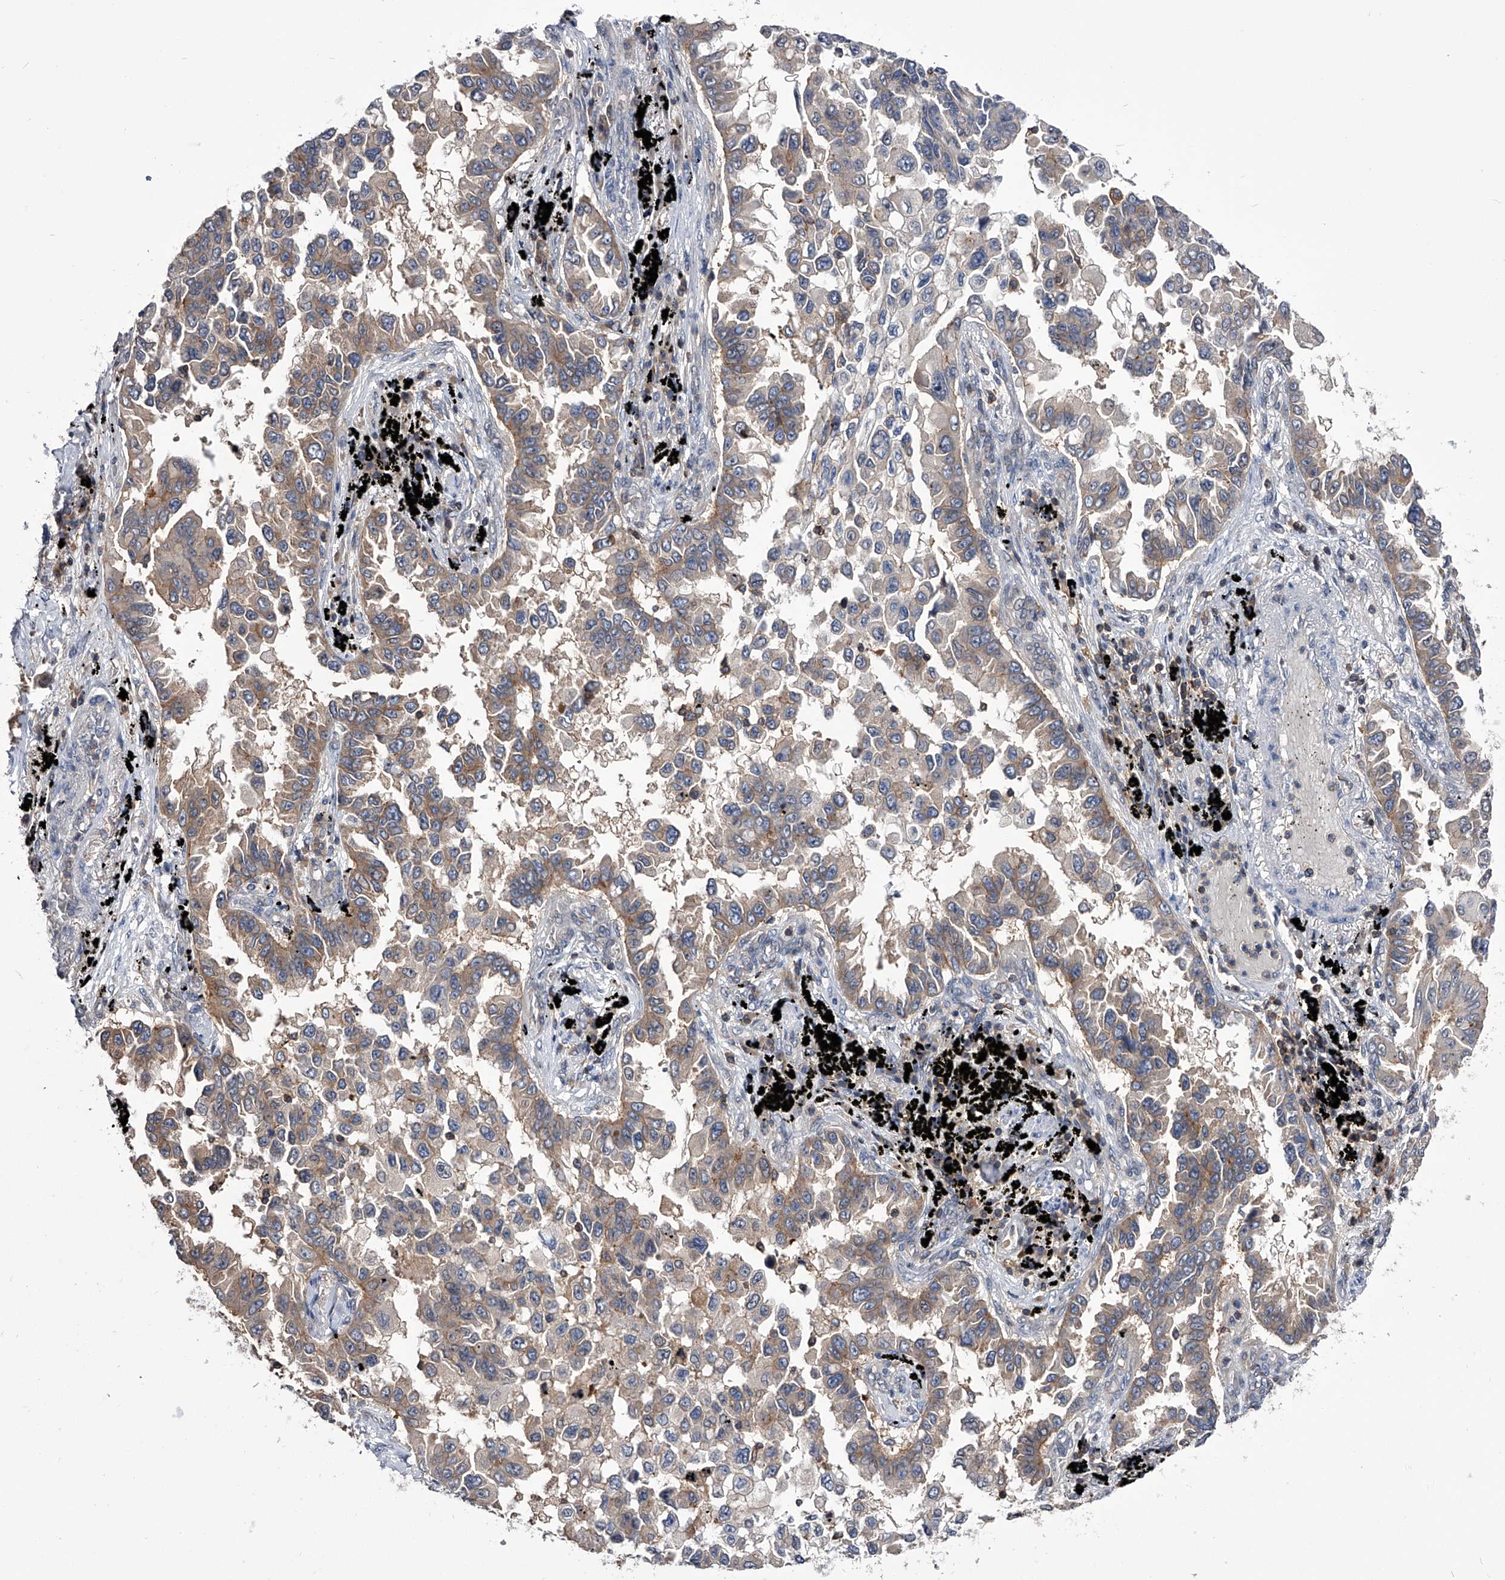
{"staining": {"intensity": "weak", "quantity": ">75%", "location": "cytoplasmic/membranous"}, "tissue": "lung cancer", "cell_type": "Tumor cells", "image_type": "cancer", "snomed": [{"axis": "morphology", "description": "Adenocarcinoma, NOS"}, {"axis": "topography", "description": "Lung"}], "caption": "About >75% of tumor cells in human adenocarcinoma (lung) demonstrate weak cytoplasmic/membranous protein positivity as visualized by brown immunohistochemical staining.", "gene": "PAN3", "patient": {"sex": "female", "age": 67}}